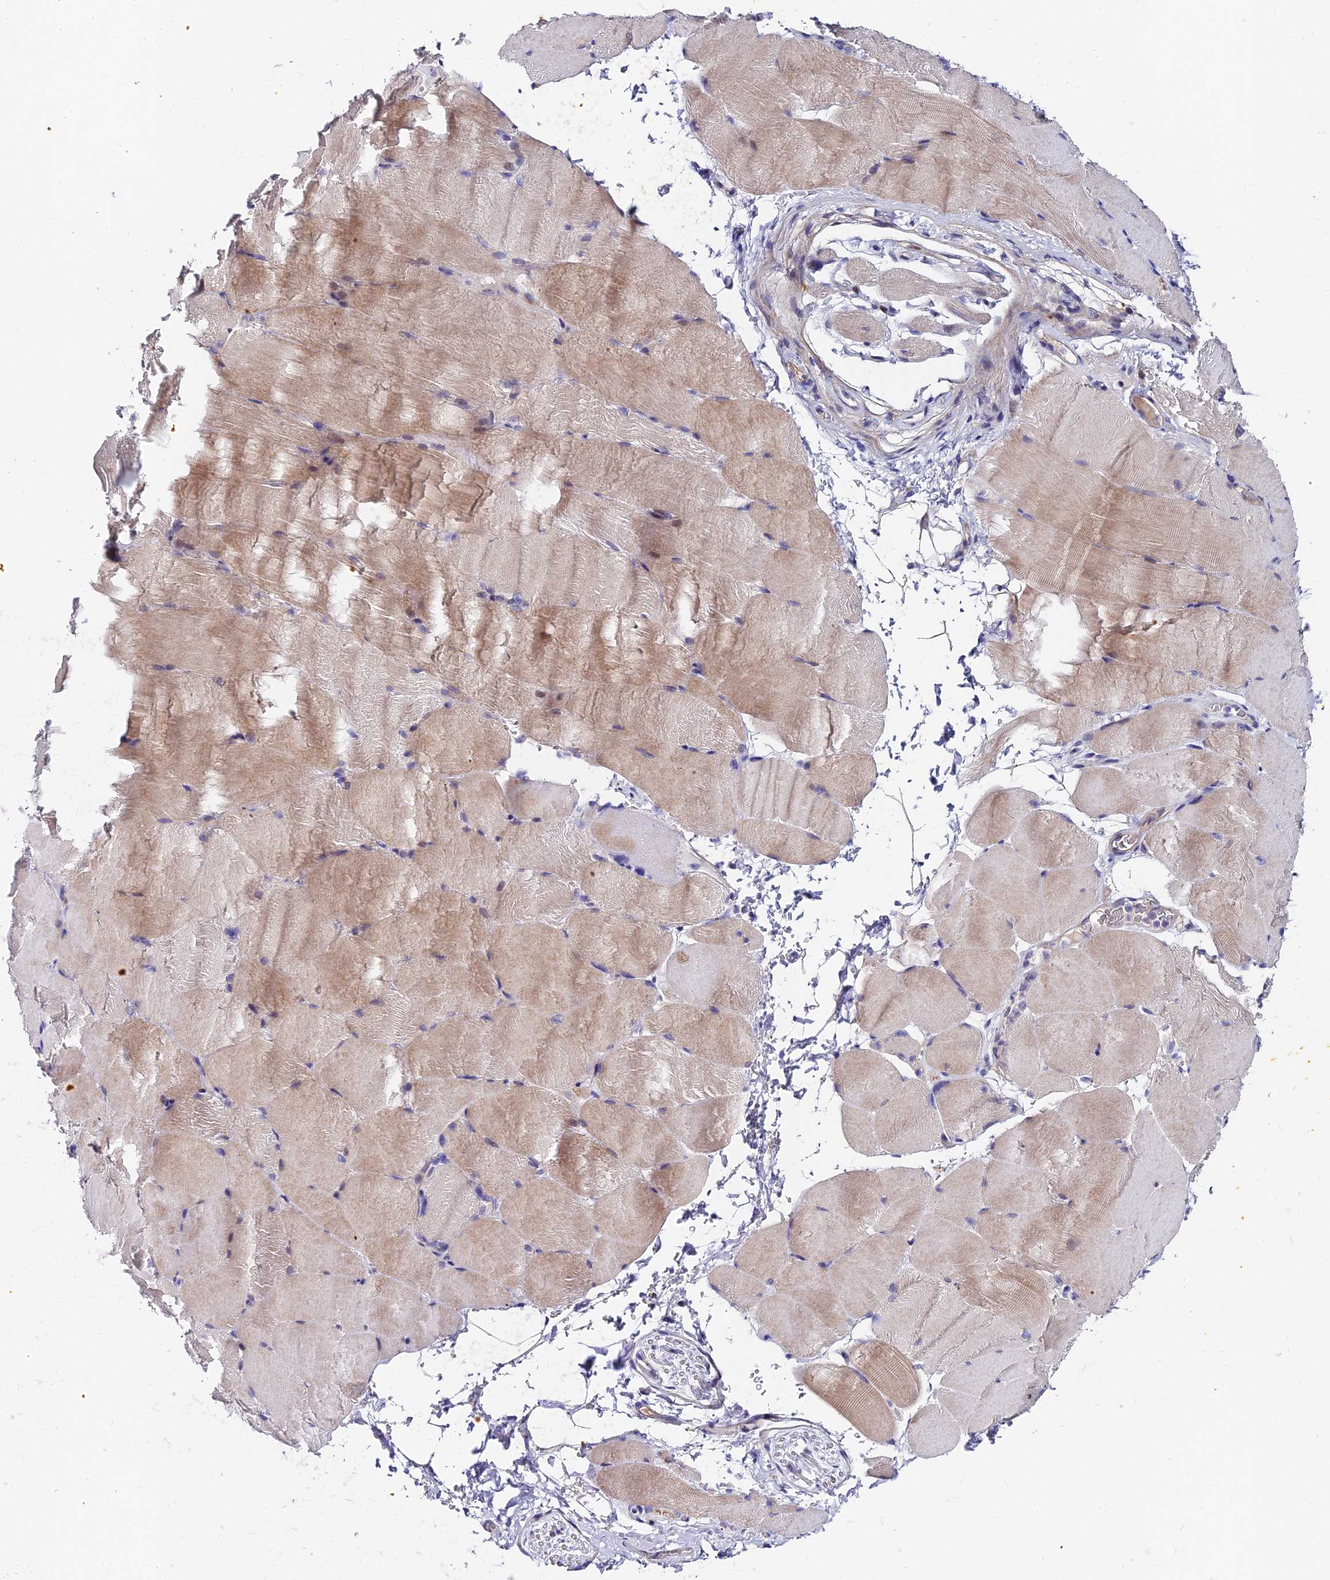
{"staining": {"intensity": "weak", "quantity": "25%-75%", "location": "cytoplasmic/membranous"}, "tissue": "skeletal muscle", "cell_type": "Myocytes", "image_type": "normal", "snomed": [{"axis": "morphology", "description": "Normal tissue, NOS"}, {"axis": "topography", "description": "Skeletal muscle"}, {"axis": "topography", "description": "Parathyroid gland"}], "caption": "DAB immunohistochemical staining of normal skeletal muscle exhibits weak cytoplasmic/membranous protein expression in about 25%-75% of myocytes. Ihc stains the protein of interest in brown and the nuclei are stained blue.", "gene": "TRIM24", "patient": {"sex": "female", "age": 37}}